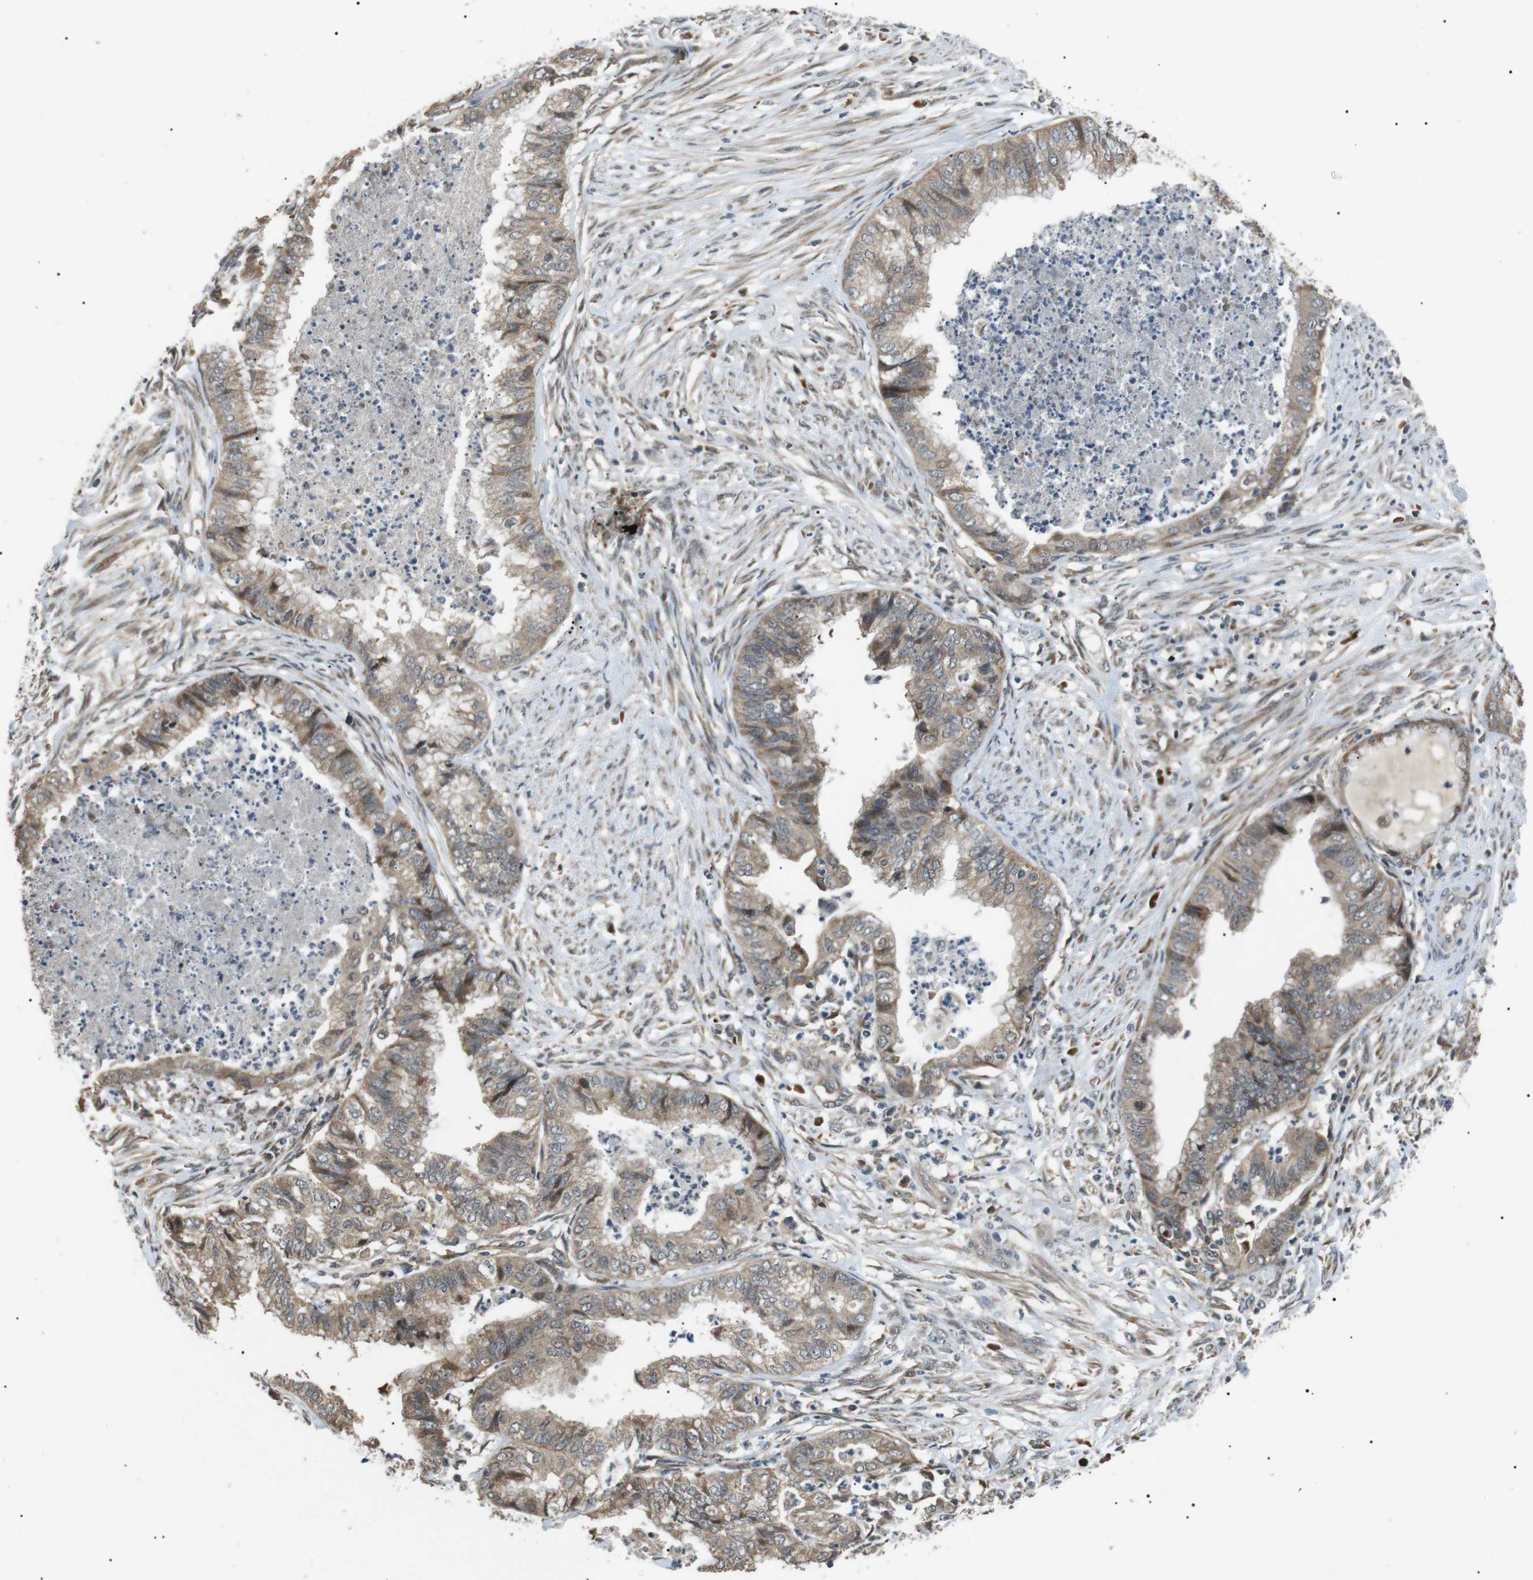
{"staining": {"intensity": "weak", "quantity": ">75%", "location": "cytoplasmic/membranous"}, "tissue": "endometrial cancer", "cell_type": "Tumor cells", "image_type": "cancer", "snomed": [{"axis": "morphology", "description": "Necrosis, NOS"}, {"axis": "morphology", "description": "Adenocarcinoma, NOS"}, {"axis": "topography", "description": "Endometrium"}], "caption": "Adenocarcinoma (endometrial) tissue demonstrates weak cytoplasmic/membranous positivity in about >75% of tumor cells, visualized by immunohistochemistry. The staining is performed using DAB (3,3'-diaminobenzidine) brown chromogen to label protein expression. The nuclei are counter-stained blue using hematoxylin.", "gene": "HSPA13", "patient": {"sex": "female", "age": 79}}